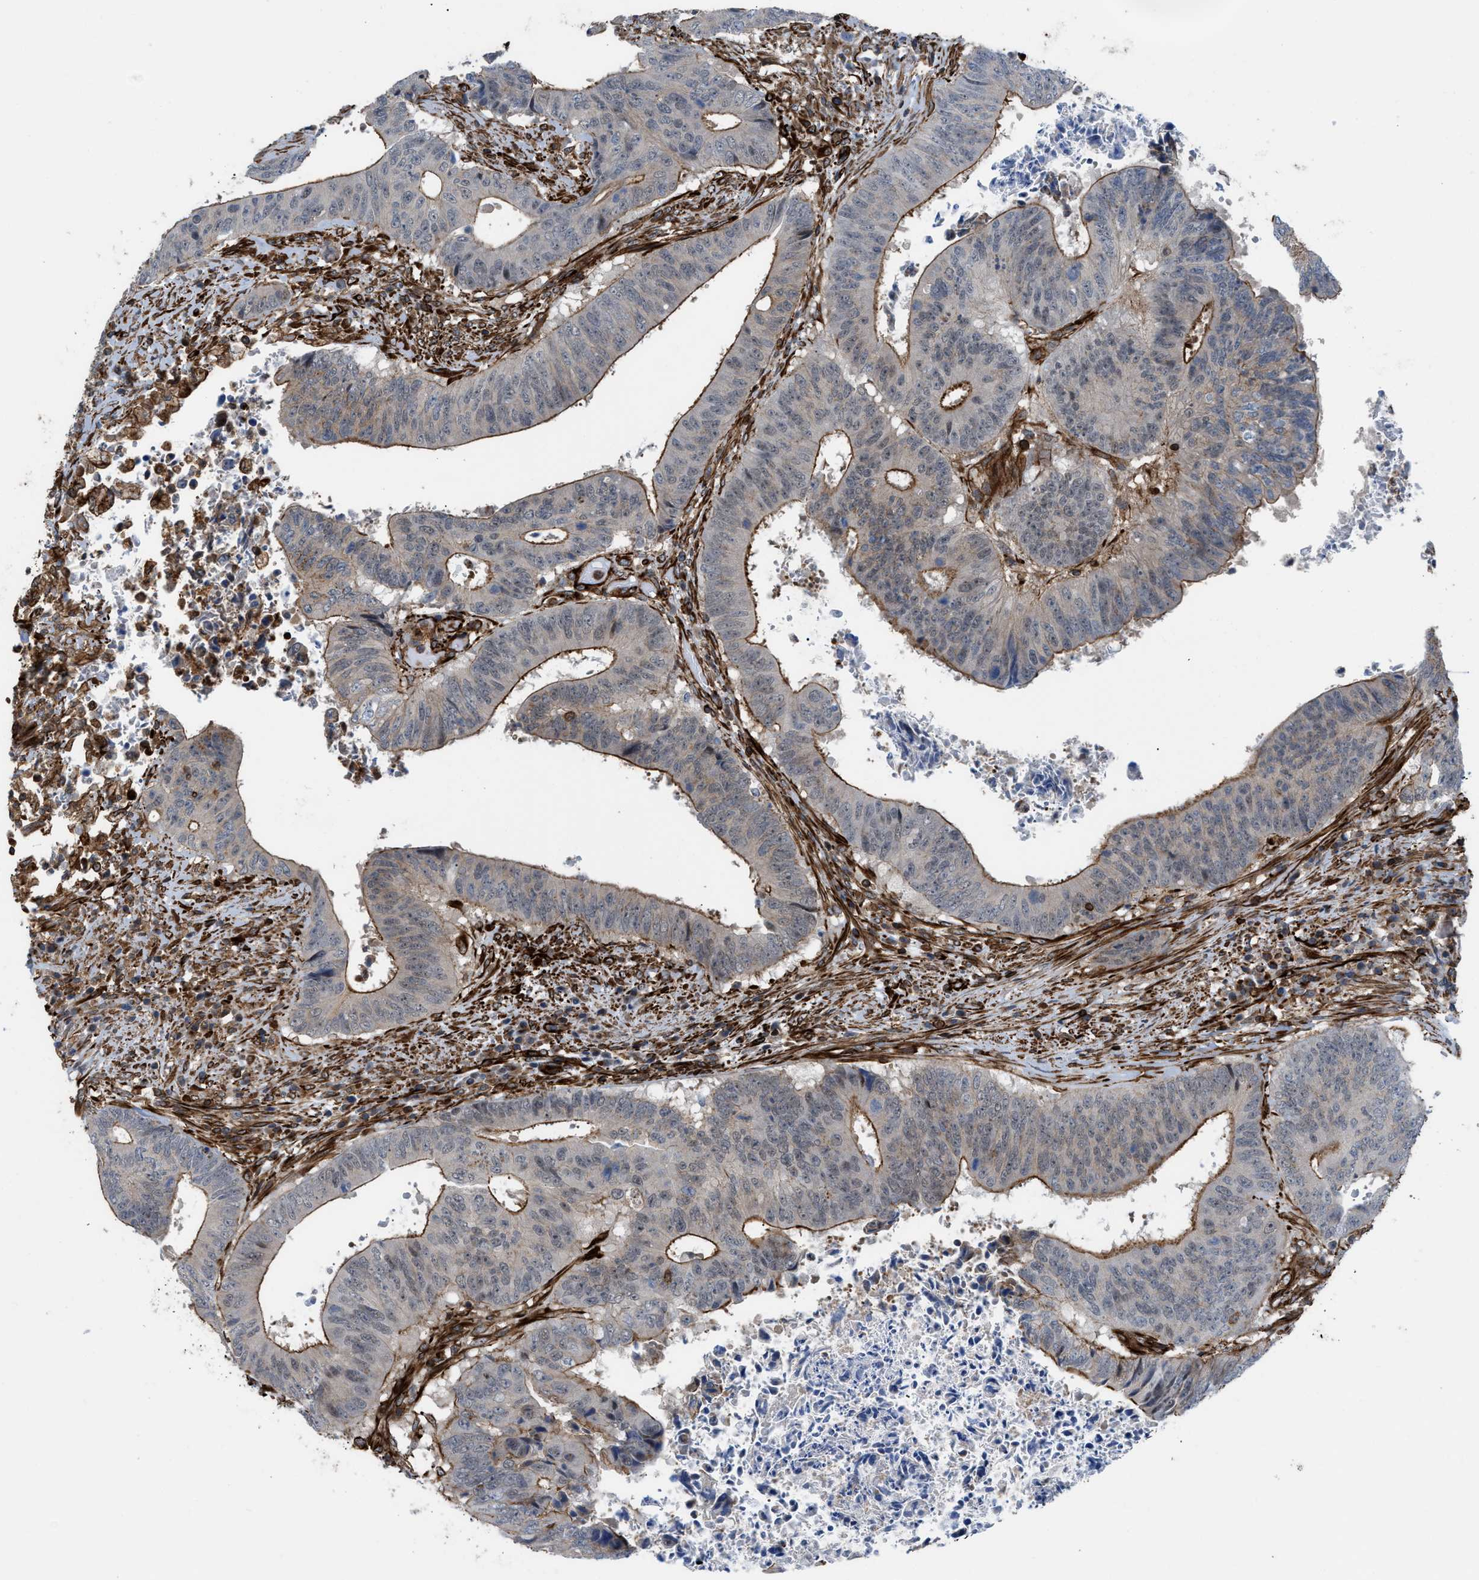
{"staining": {"intensity": "moderate", "quantity": "25%-75%", "location": "cytoplasmic/membranous"}, "tissue": "colorectal cancer", "cell_type": "Tumor cells", "image_type": "cancer", "snomed": [{"axis": "morphology", "description": "Adenocarcinoma, NOS"}, {"axis": "topography", "description": "Rectum"}], "caption": "The micrograph shows staining of colorectal cancer, revealing moderate cytoplasmic/membranous protein expression (brown color) within tumor cells.", "gene": "PTPRE", "patient": {"sex": "male", "age": 72}}